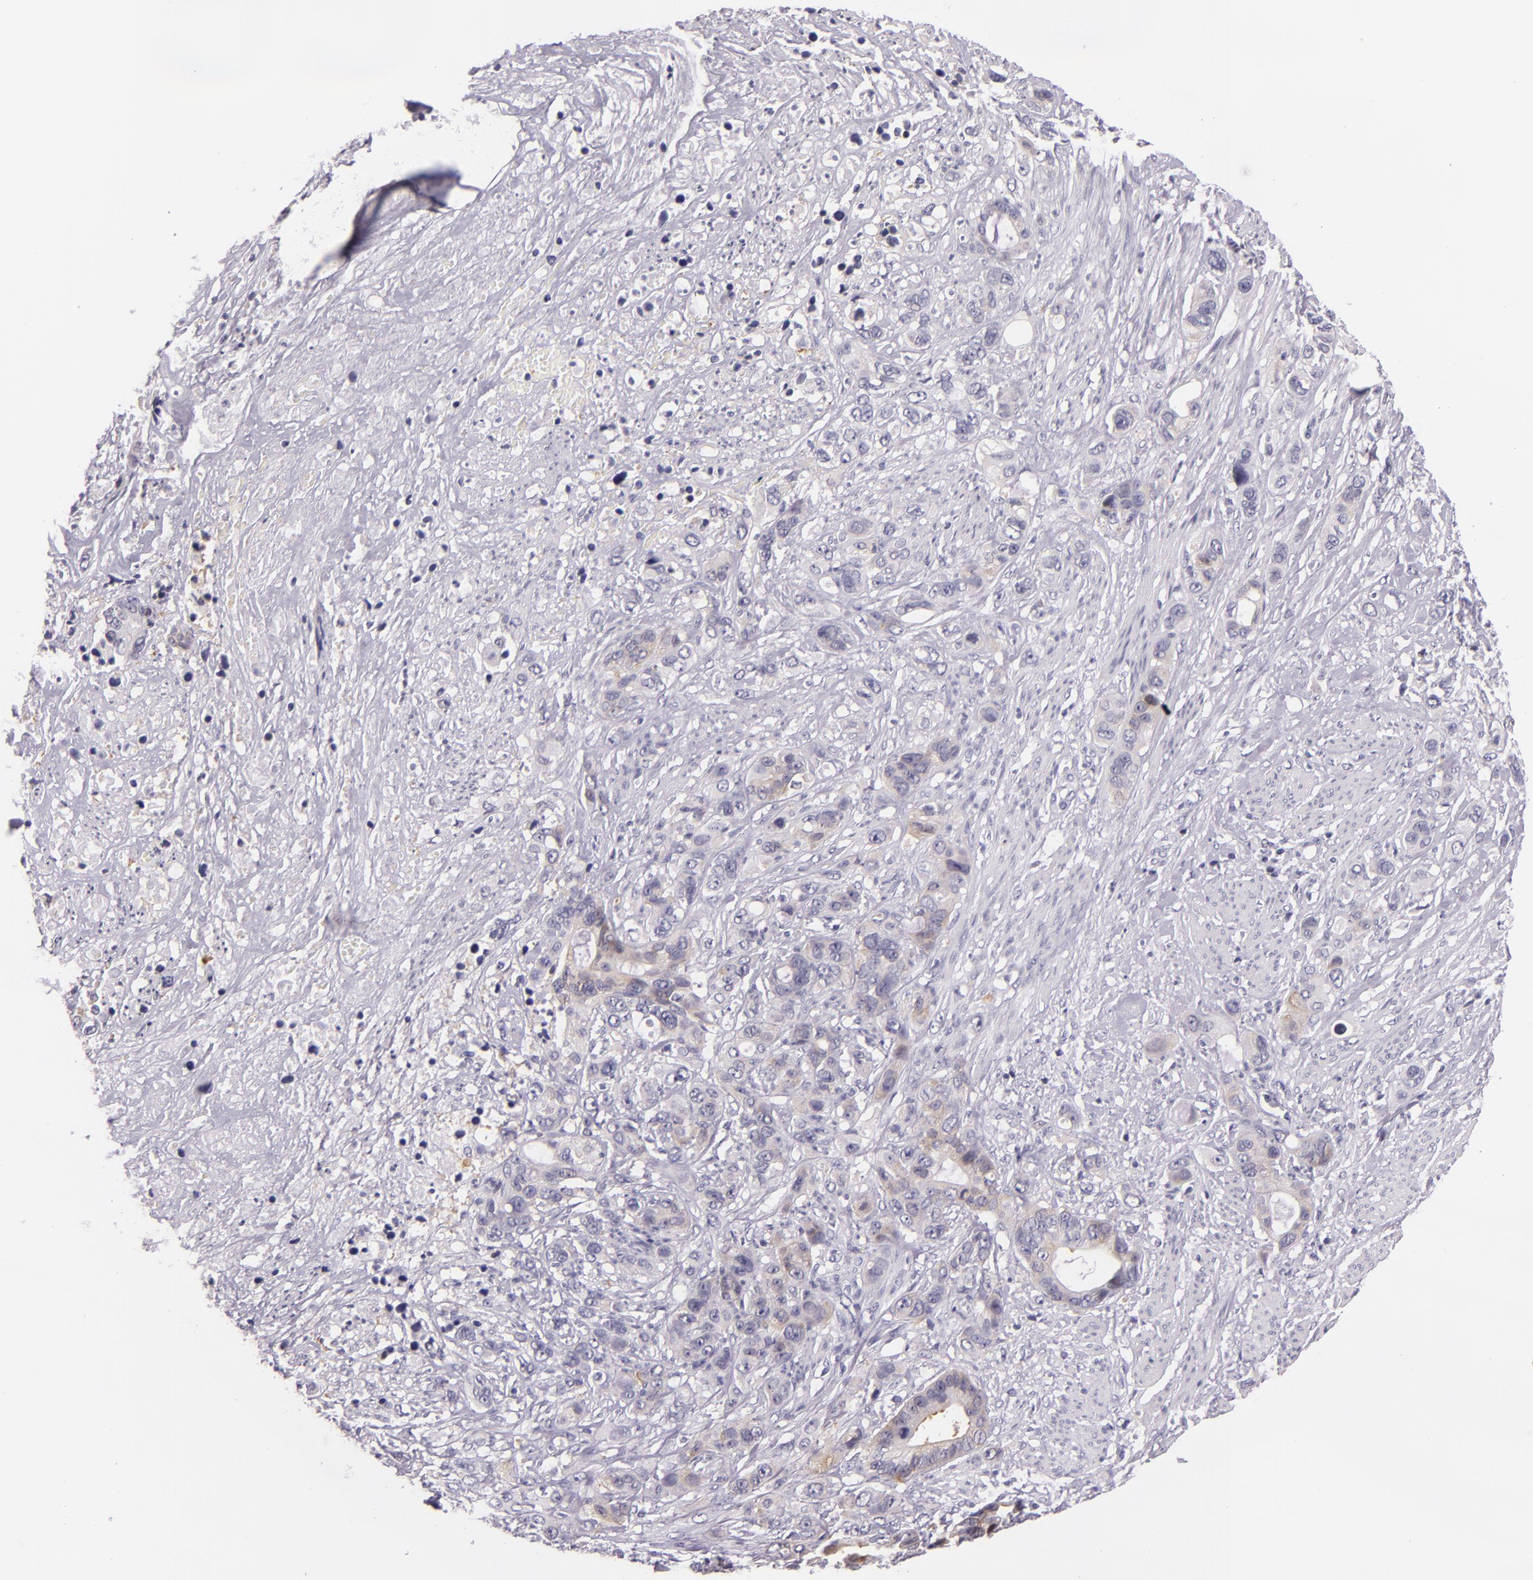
{"staining": {"intensity": "weak", "quantity": "<25%", "location": "cytoplasmic/membranous"}, "tissue": "stomach cancer", "cell_type": "Tumor cells", "image_type": "cancer", "snomed": [{"axis": "morphology", "description": "Adenocarcinoma, NOS"}, {"axis": "topography", "description": "Stomach, upper"}], "caption": "Immunohistochemistry image of neoplastic tissue: stomach adenocarcinoma stained with DAB (3,3'-diaminobenzidine) demonstrates no significant protein staining in tumor cells.", "gene": "HSP90AA1", "patient": {"sex": "male", "age": 47}}